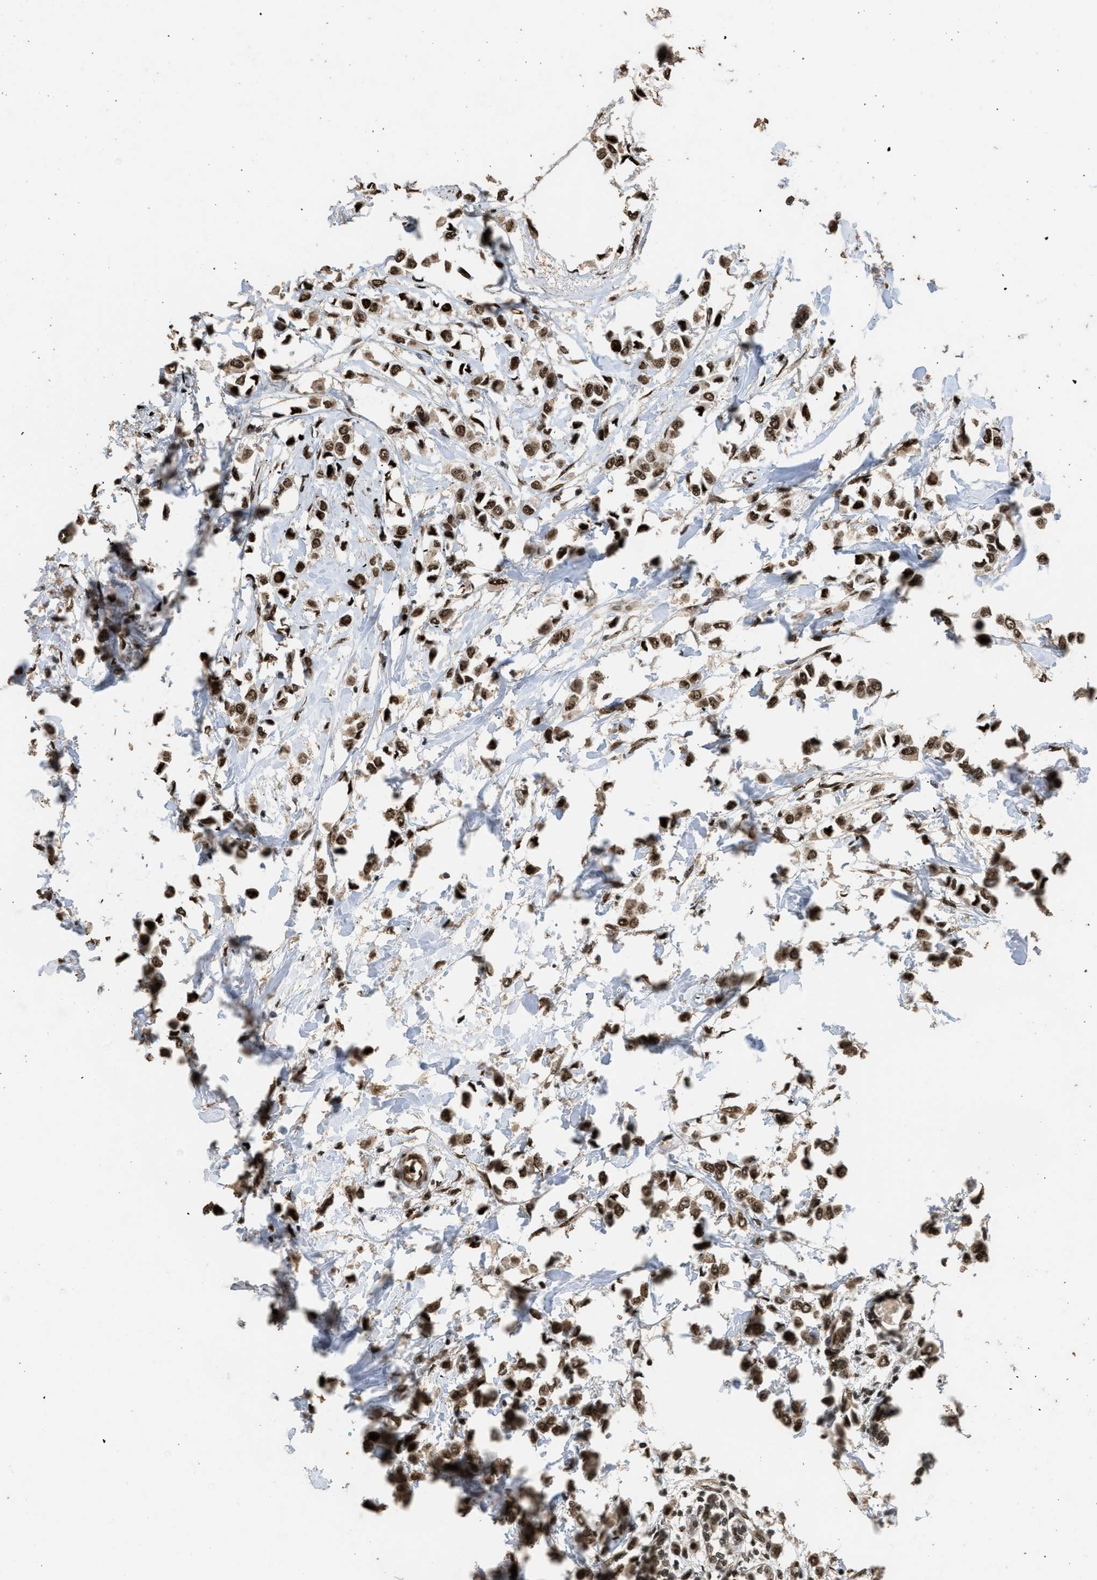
{"staining": {"intensity": "moderate", "quantity": ">75%", "location": "nuclear"}, "tissue": "breast cancer", "cell_type": "Tumor cells", "image_type": "cancer", "snomed": [{"axis": "morphology", "description": "Lobular carcinoma"}, {"axis": "topography", "description": "Breast"}], "caption": "Human breast cancer stained with a protein marker displays moderate staining in tumor cells.", "gene": "PPP4R3B", "patient": {"sex": "female", "age": 51}}